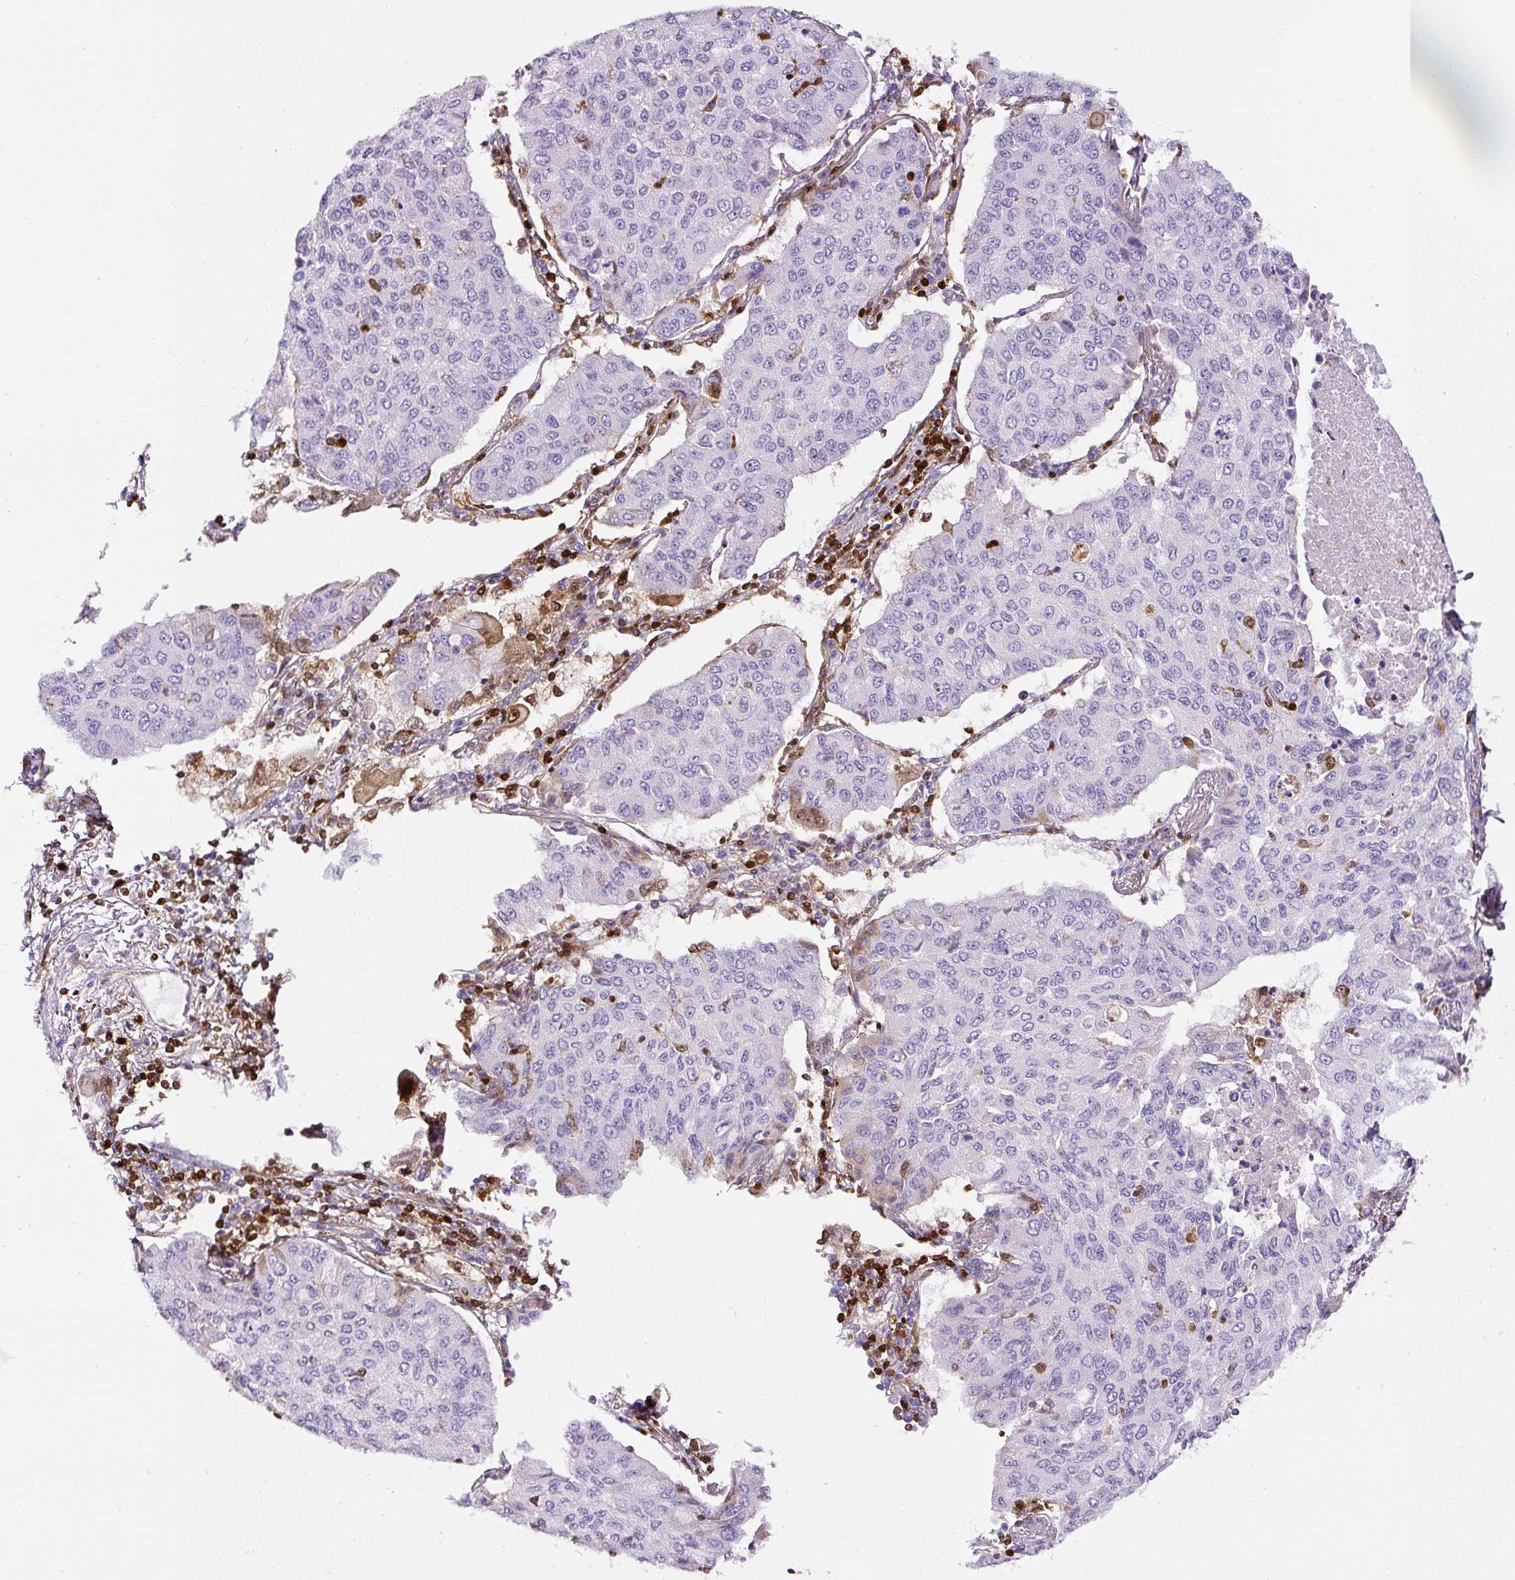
{"staining": {"intensity": "negative", "quantity": "none", "location": "none"}, "tissue": "lung cancer", "cell_type": "Tumor cells", "image_type": "cancer", "snomed": [{"axis": "morphology", "description": "Squamous cell carcinoma, NOS"}, {"axis": "topography", "description": "Lung"}], "caption": "An immunohistochemistry (IHC) micrograph of lung squamous cell carcinoma is shown. There is no staining in tumor cells of lung squamous cell carcinoma.", "gene": "ANXA1", "patient": {"sex": "male", "age": 74}}